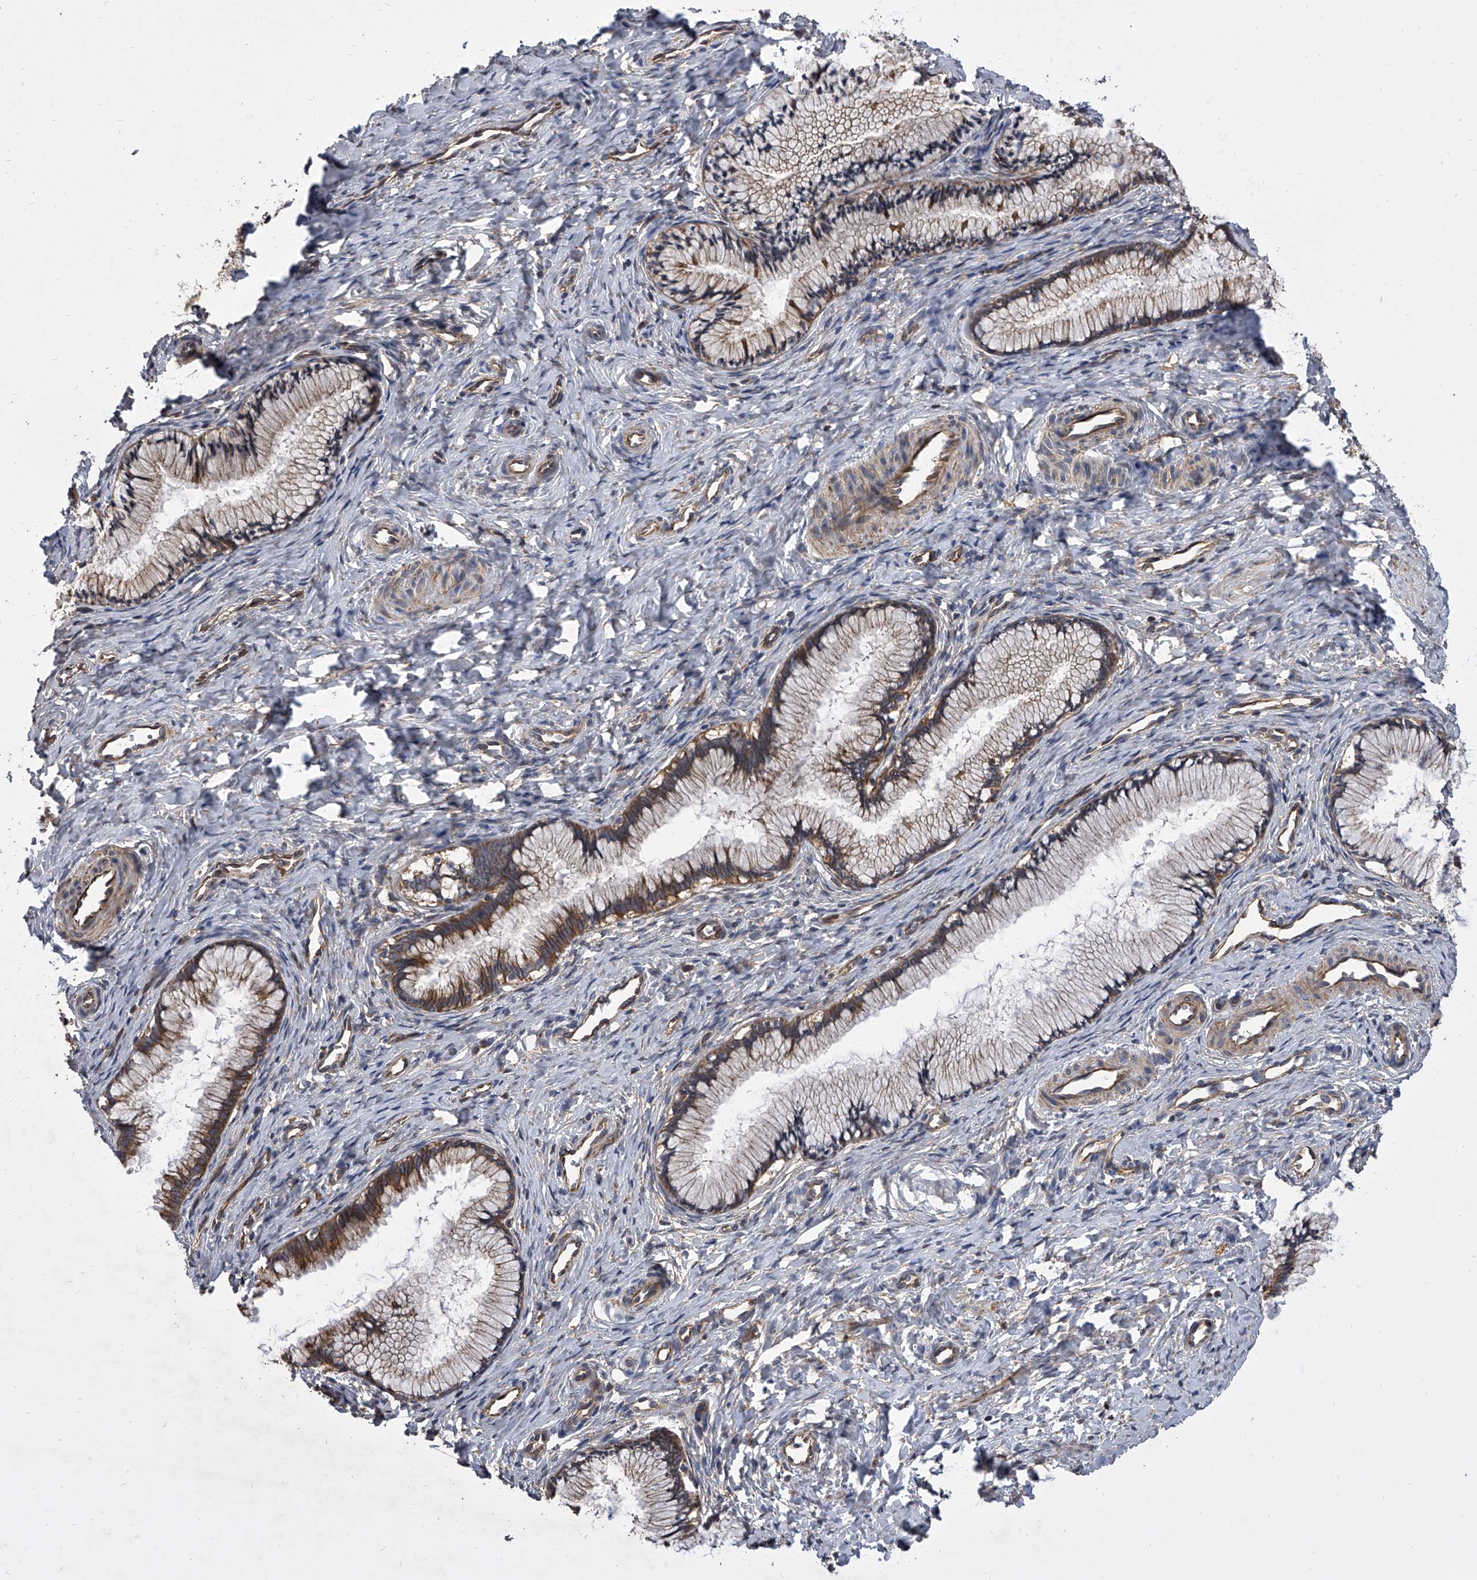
{"staining": {"intensity": "weak", "quantity": "25%-75%", "location": "cytoplasmic/membranous"}, "tissue": "cervix", "cell_type": "Glandular cells", "image_type": "normal", "snomed": [{"axis": "morphology", "description": "Normal tissue, NOS"}, {"axis": "topography", "description": "Cervix"}], "caption": "The photomicrograph reveals staining of unremarkable cervix, revealing weak cytoplasmic/membranous protein expression (brown color) within glandular cells. The staining is performed using DAB (3,3'-diaminobenzidine) brown chromogen to label protein expression. The nuclei are counter-stained blue using hematoxylin.", "gene": "EXOC4", "patient": {"sex": "female", "age": 27}}